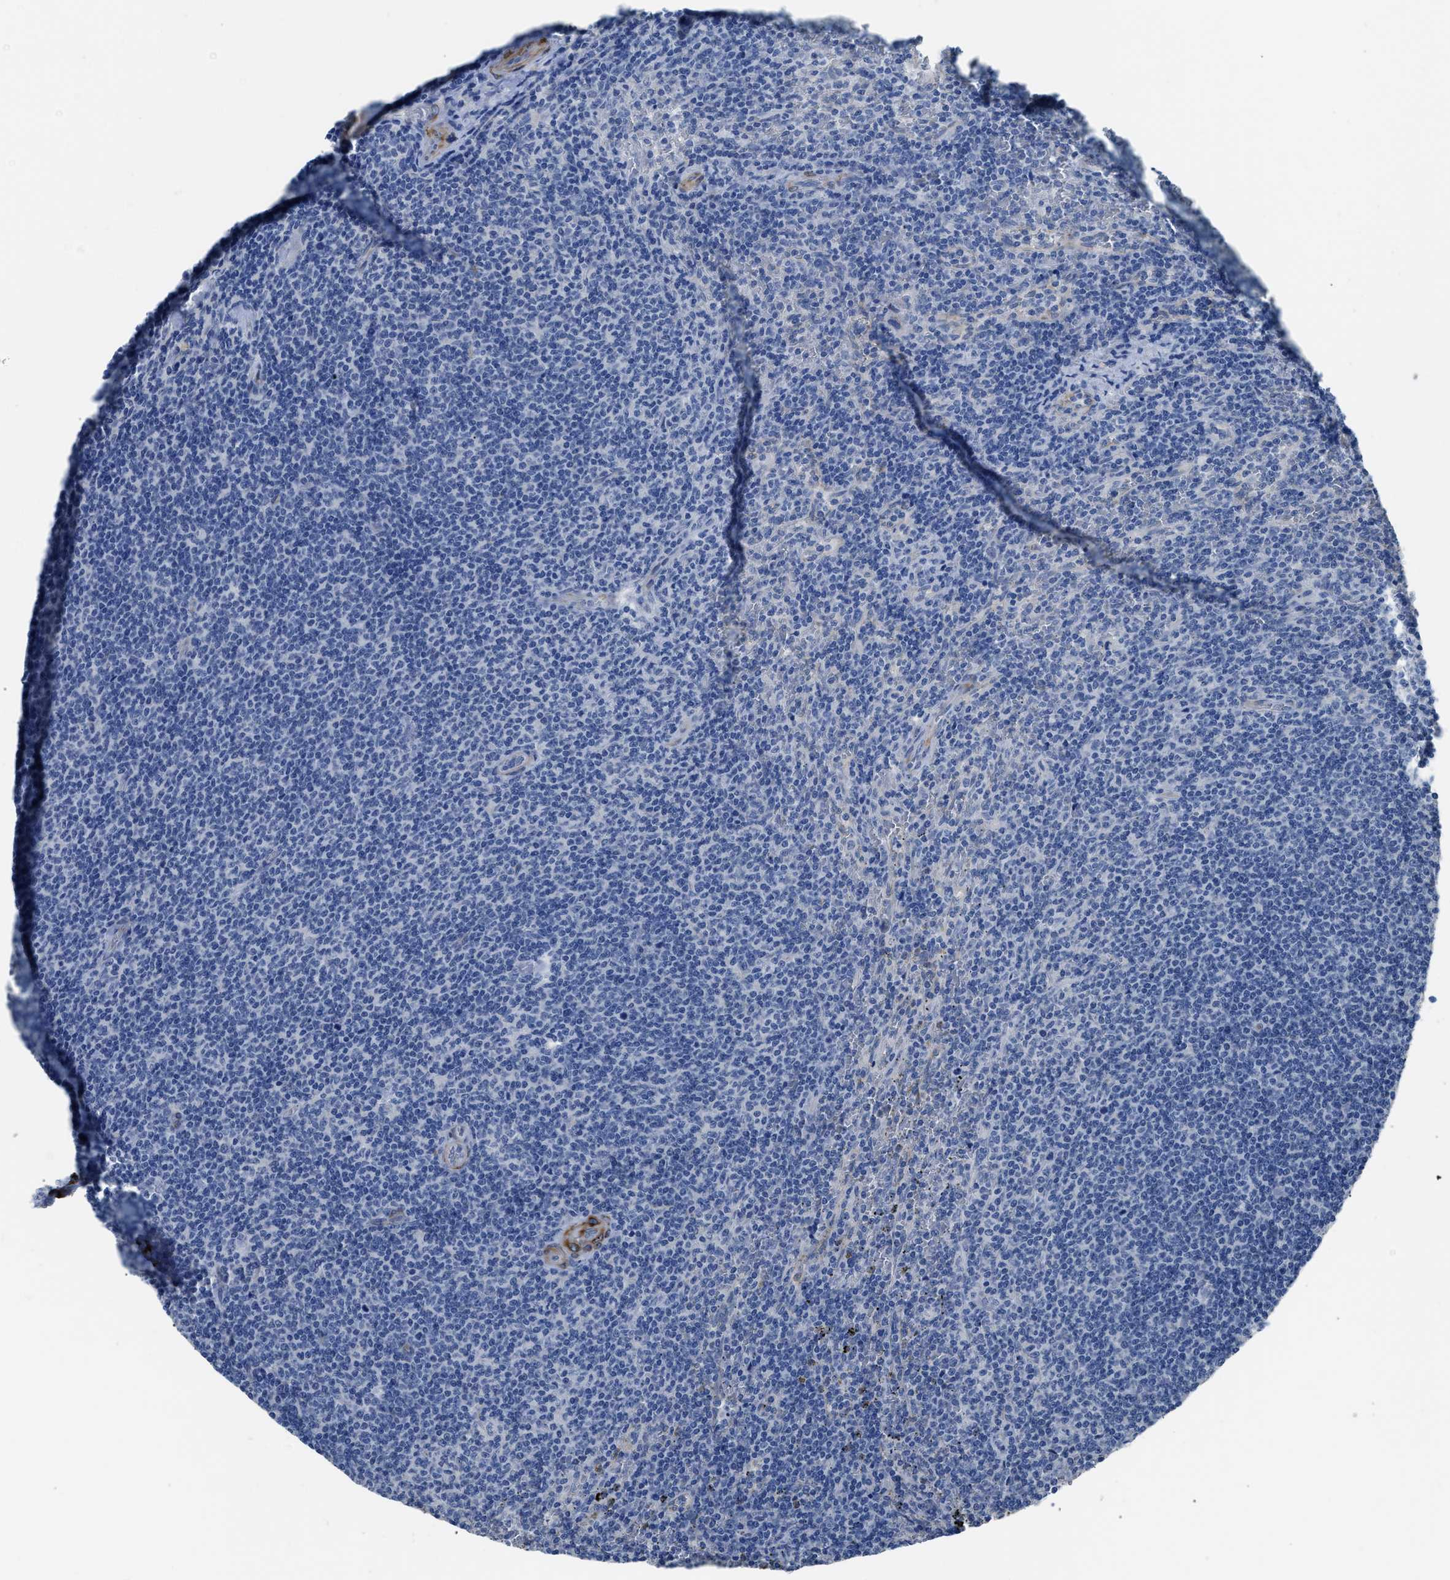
{"staining": {"intensity": "negative", "quantity": "none", "location": "none"}, "tissue": "lymphoma", "cell_type": "Tumor cells", "image_type": "cancer", "snomed": [{"axis": "morphology", "description": "Malignant lymphoma, non-Hodgkin's type, Low grade"}, {"axis": "topography", "description": "Spleen"}], "caption": "There is no significant staining in tumor cells of malignant lymphoma, non-Hodgkin's type (low-grade).", "gene": "ZSWIM5", "patient": {"sex": "female", "age": 50}}